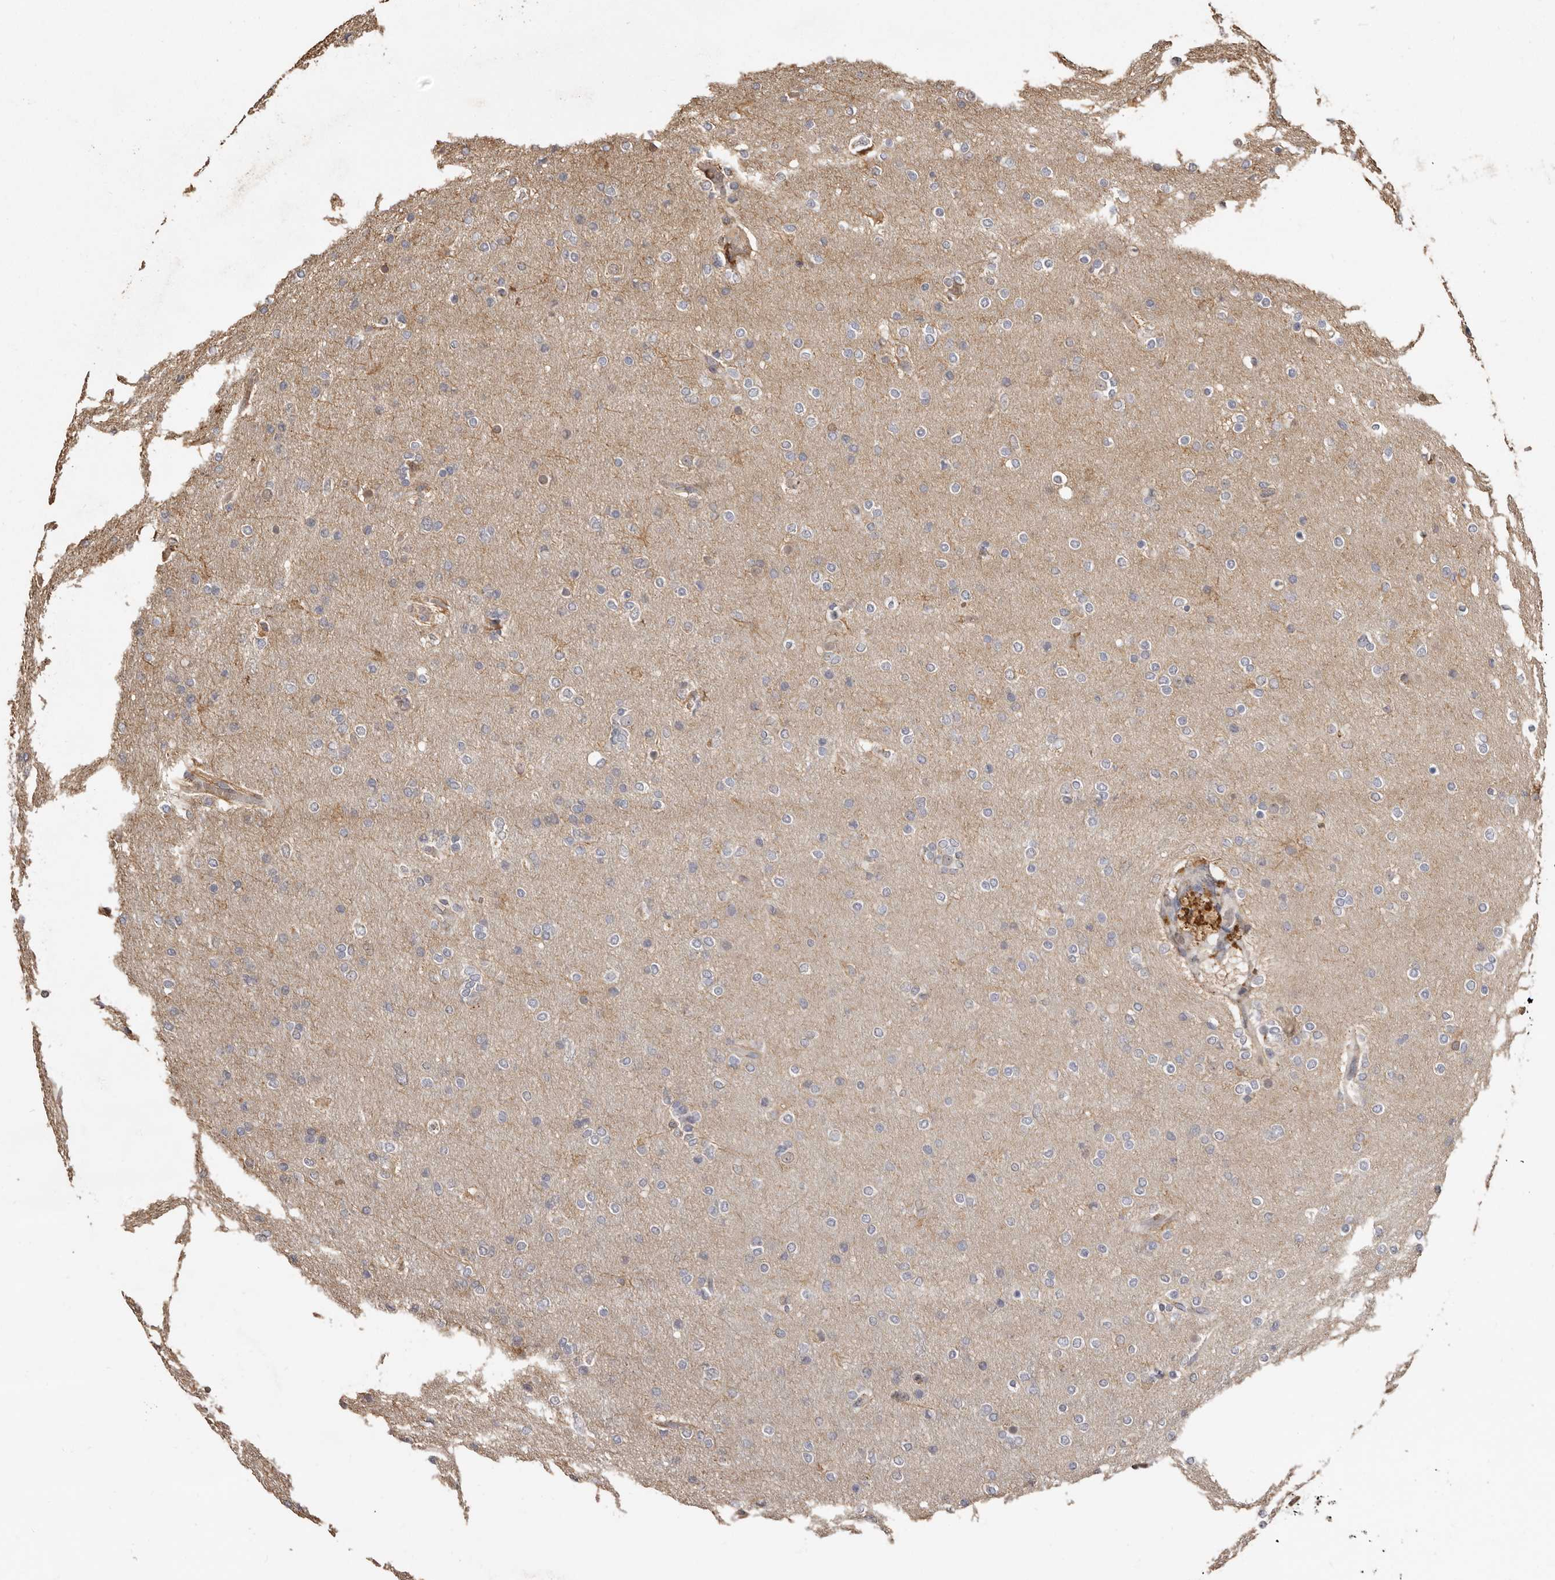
{"staining": {"intensity": "negative", "quantity": "none", "location": "none"}, "tissue": "glioma", "cell_type": "Tumor cells", "image_type": "cancer", "snomed": [{"axis": "morphology", "description": "Glioma, malignant, High grade"}, {"axis": "topography", "description": "Cerebral cortex"}], "caption": "Human glioma stained for a protein using IHC shows no expression in tumor cells.", "gene": "ENTREP1", "patient": {"sex": "female", "age": 36}}